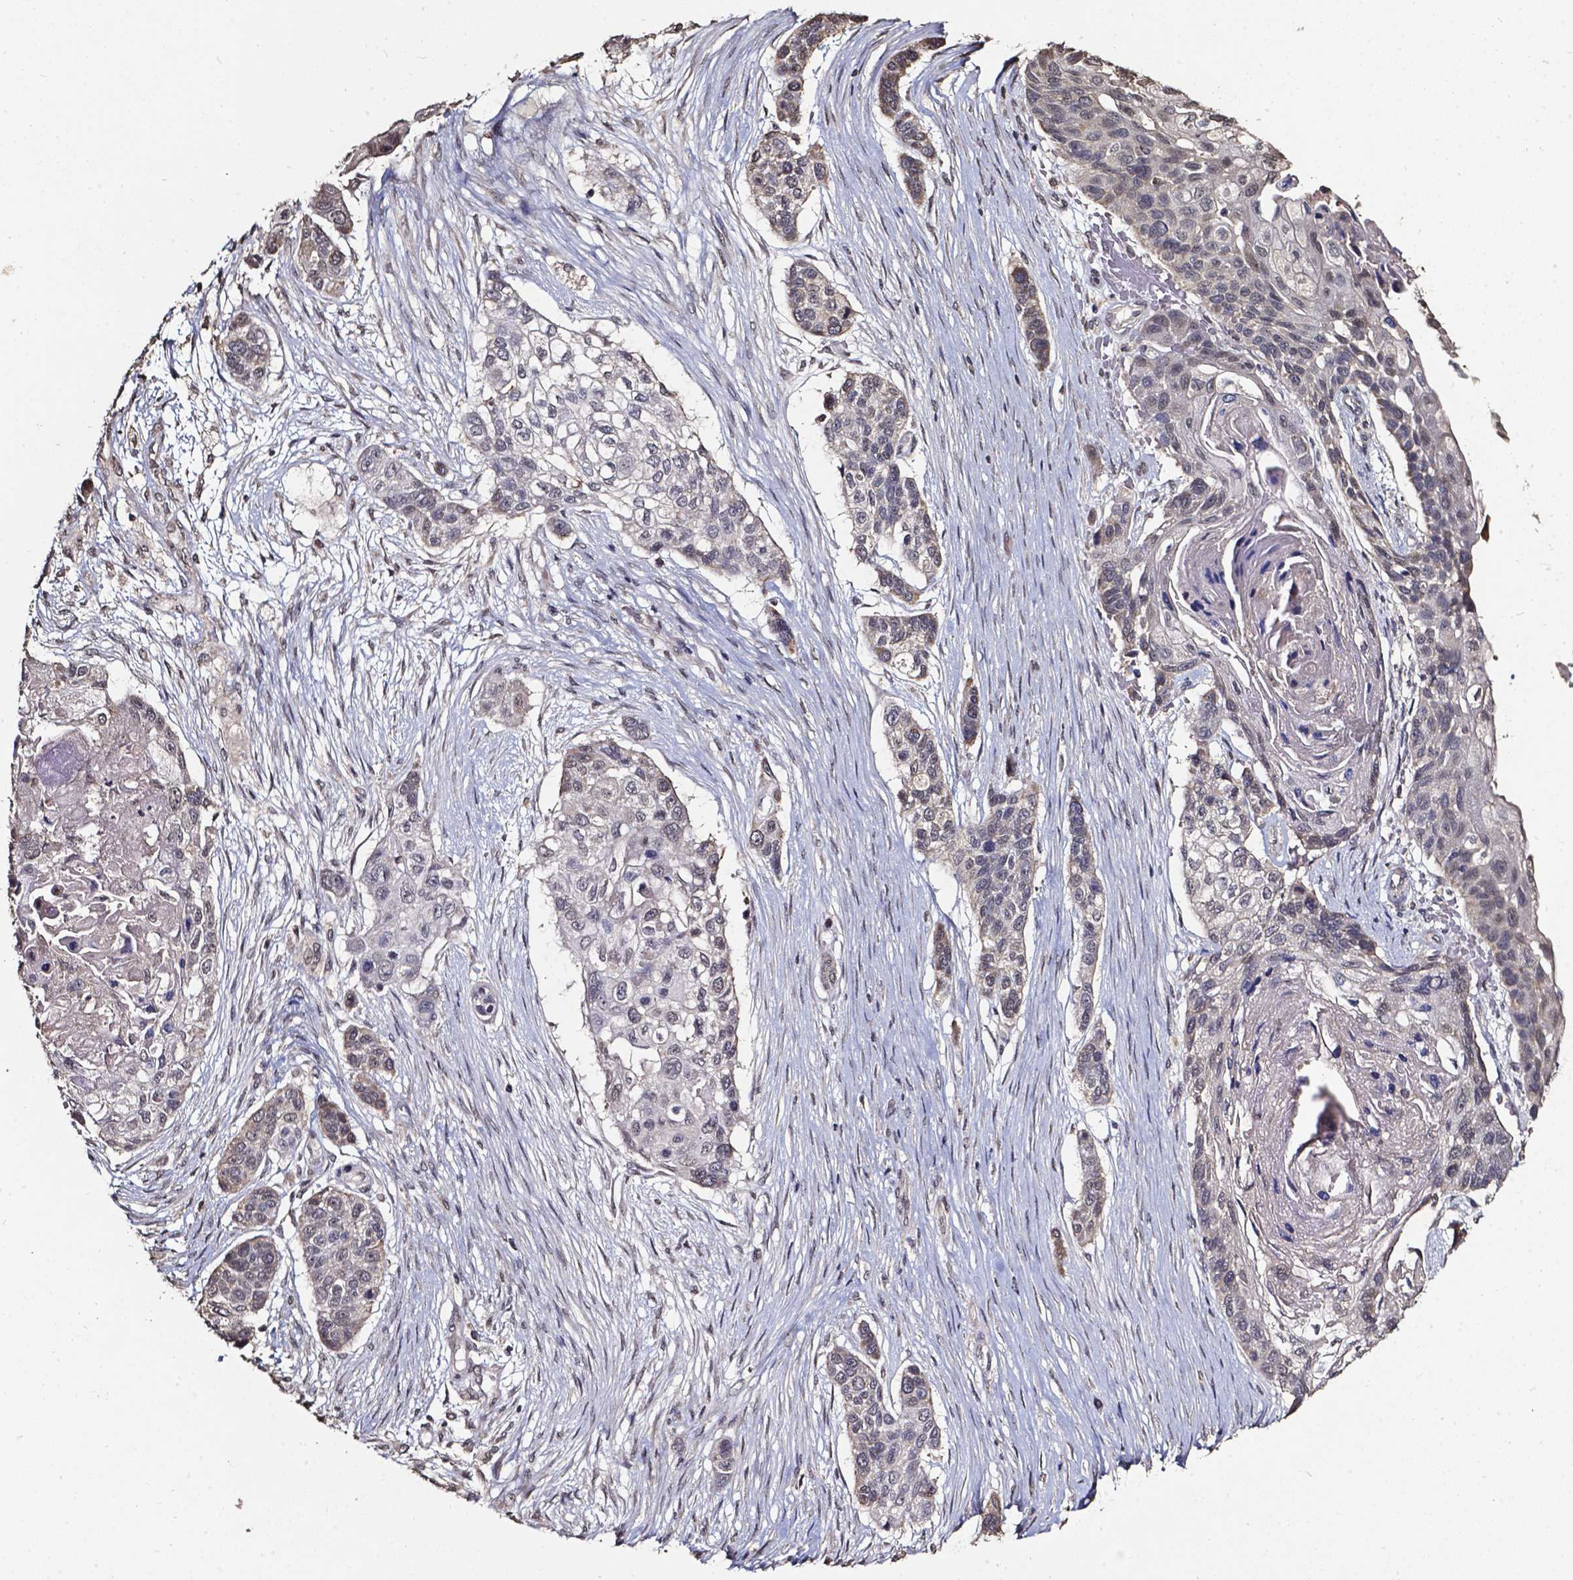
{"staining": {"intensity": "negative", "quantity": "none", "location": "none"}, "tissue": "lung cancer", "cell_type": "Tumor cells", "image_type": "cancer", "snomed": [{"axis": "morphology", "description": "Squamous cell carcinoma, NOS"}, {"axis": "topography", "description": "Lung"}], "caption": "Immunohistochemistry of human lung squamous cell carcinoma reveals no staining in tumor cells. The staining is performed using DAB (3,3'-diaminobenzidine) brown chromogen with nuclei counter-stained in using hematoxylin.", "gene": "GLRA2", "patient": {"sex": "male", "age": 69}}